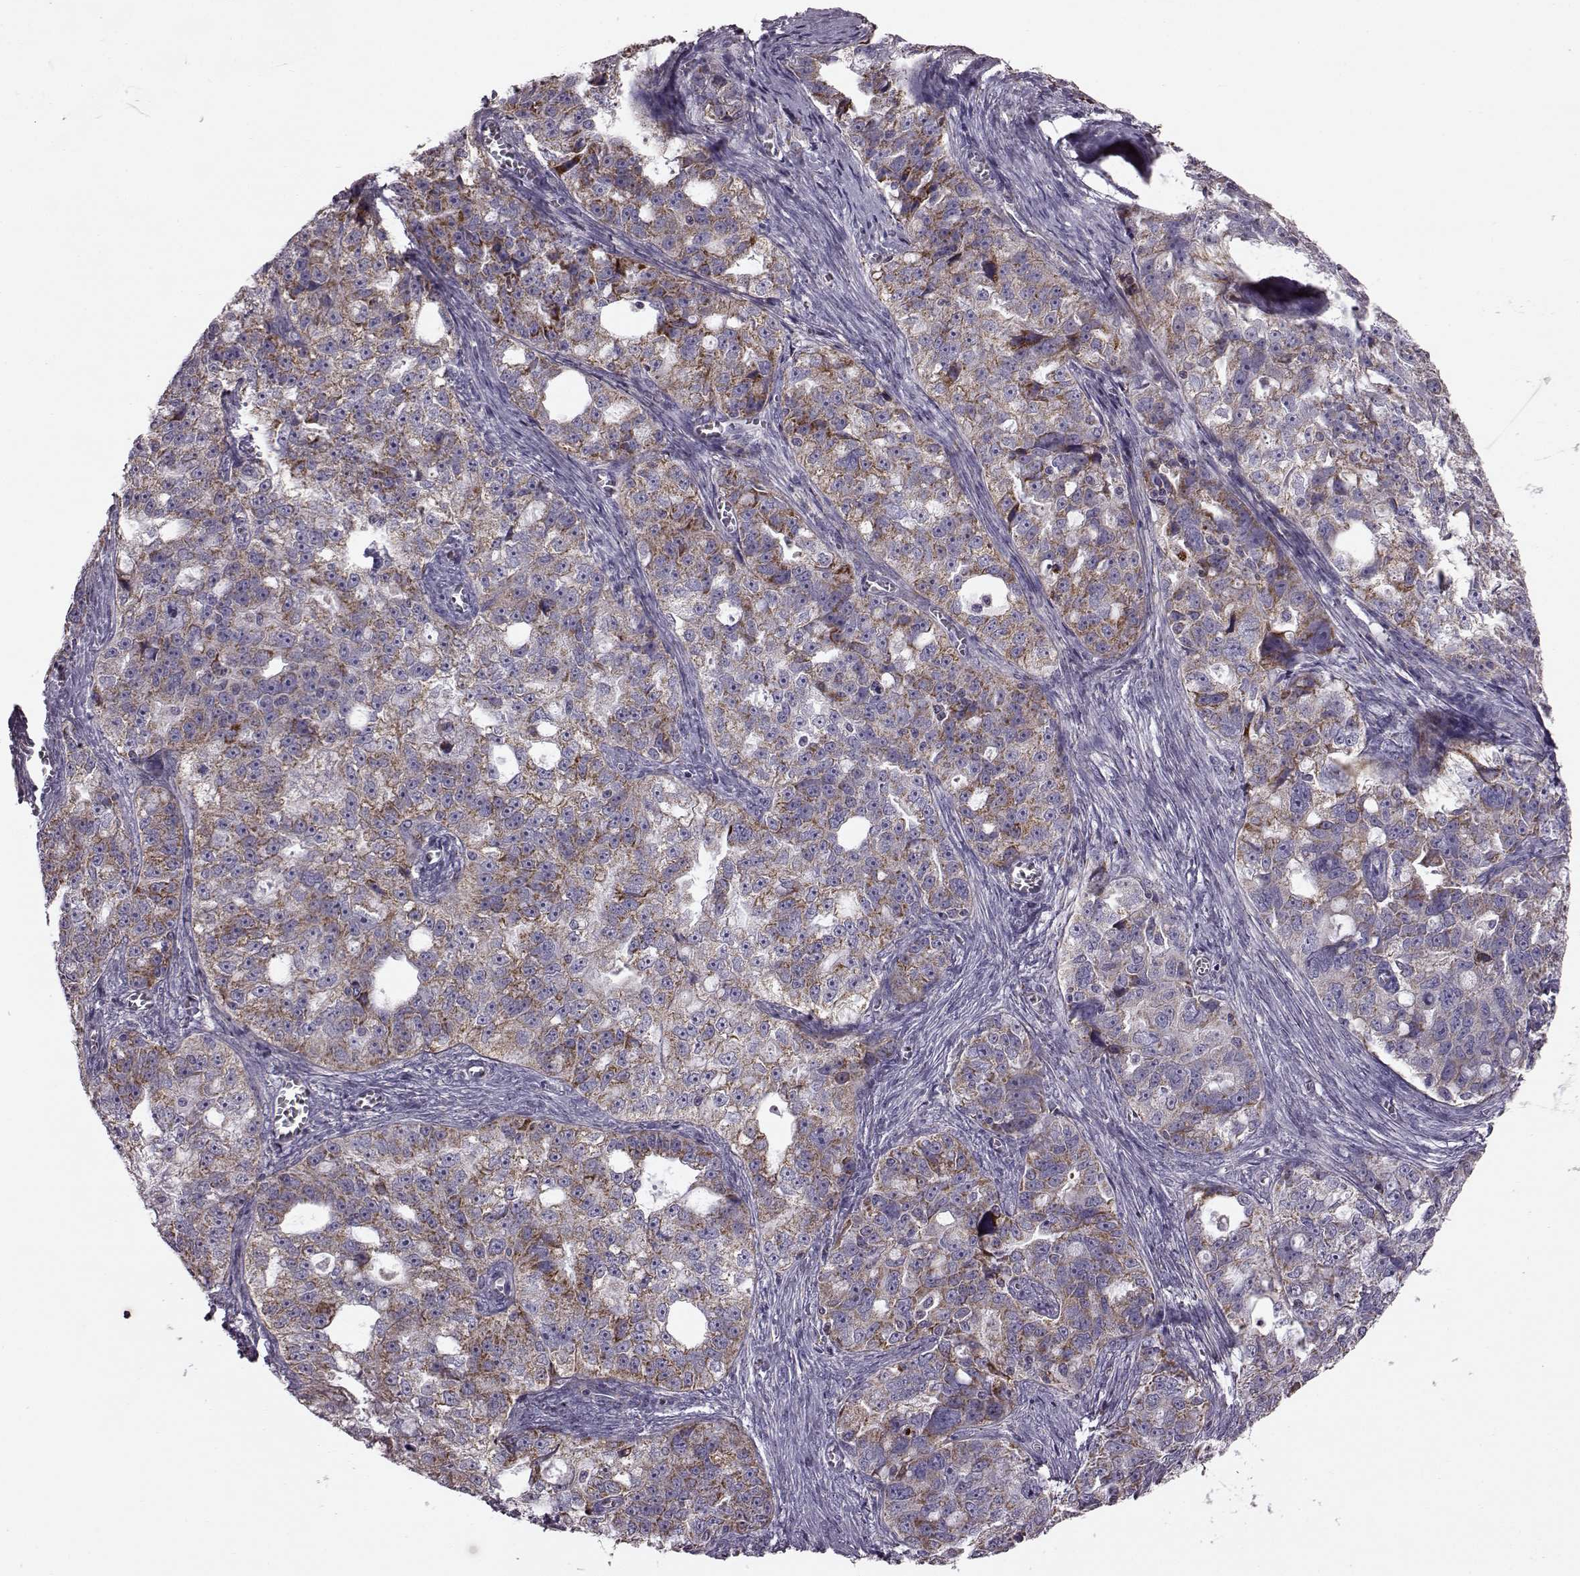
{"staining": {"intensity": "moderate", "quantity": ">75%", "location": "cytoplasmic/membranous"}, "tissue": "ovarian cancer", "cell_type": "Tumor cells", "image_type": "cancer", "snomed": [{"axis": "morphology", "description": "Cystadenocarcinoma, serous, NOS"}, {"axis": "topography", "description": "Ovary"}], "caption": "Tumor cells reveal medium levels of moderate cytoplasmic/membranous positivity in approximately >75% of cells in serous cystadenocarcinoma (ovarian).", "gene": "ATP5MF", "patient": {"sex": "female", "age": 51}}